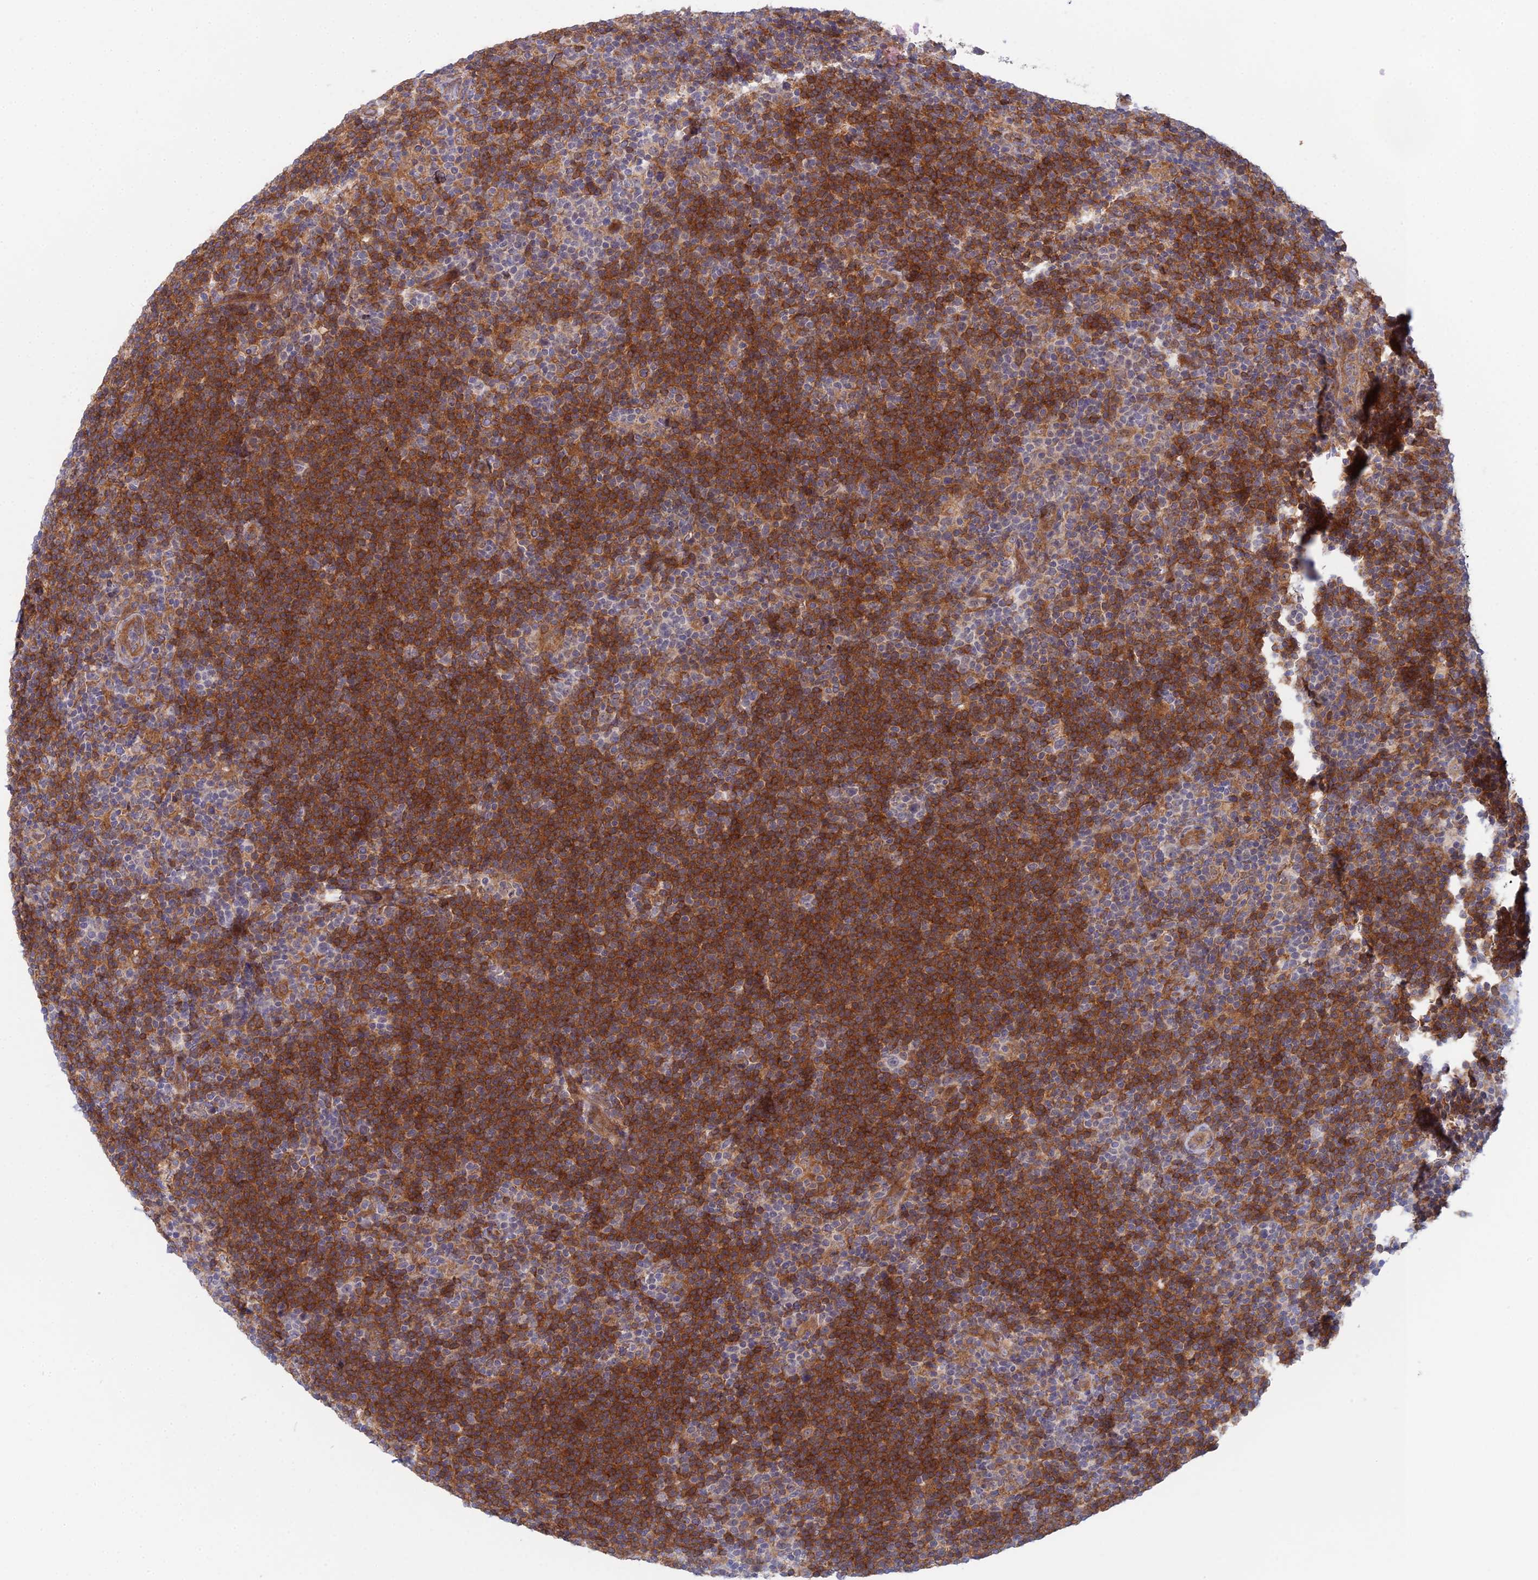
{"staining": {"intensity": "moderate", "quantity": "<25%", "location": "cytoplasmic/membranous"}, "tissue": "lymphoma", "cell_type": "Tumor cells", "image_type": "cancer", "snomed": [{"axis": "morphology", "description": "Hodgkin's disease, NOS"}, {"axis": "topography", "description": "Lymph node"}], "caption": "An image showing moderate cytoplasmic/membranous staining in about <25% of tumor cells in Hodgkin's disease, as visualized by brown immunohistochemical staining.", "gene": "ABHD1", "patient": {"sex": "female", "age": 57}}